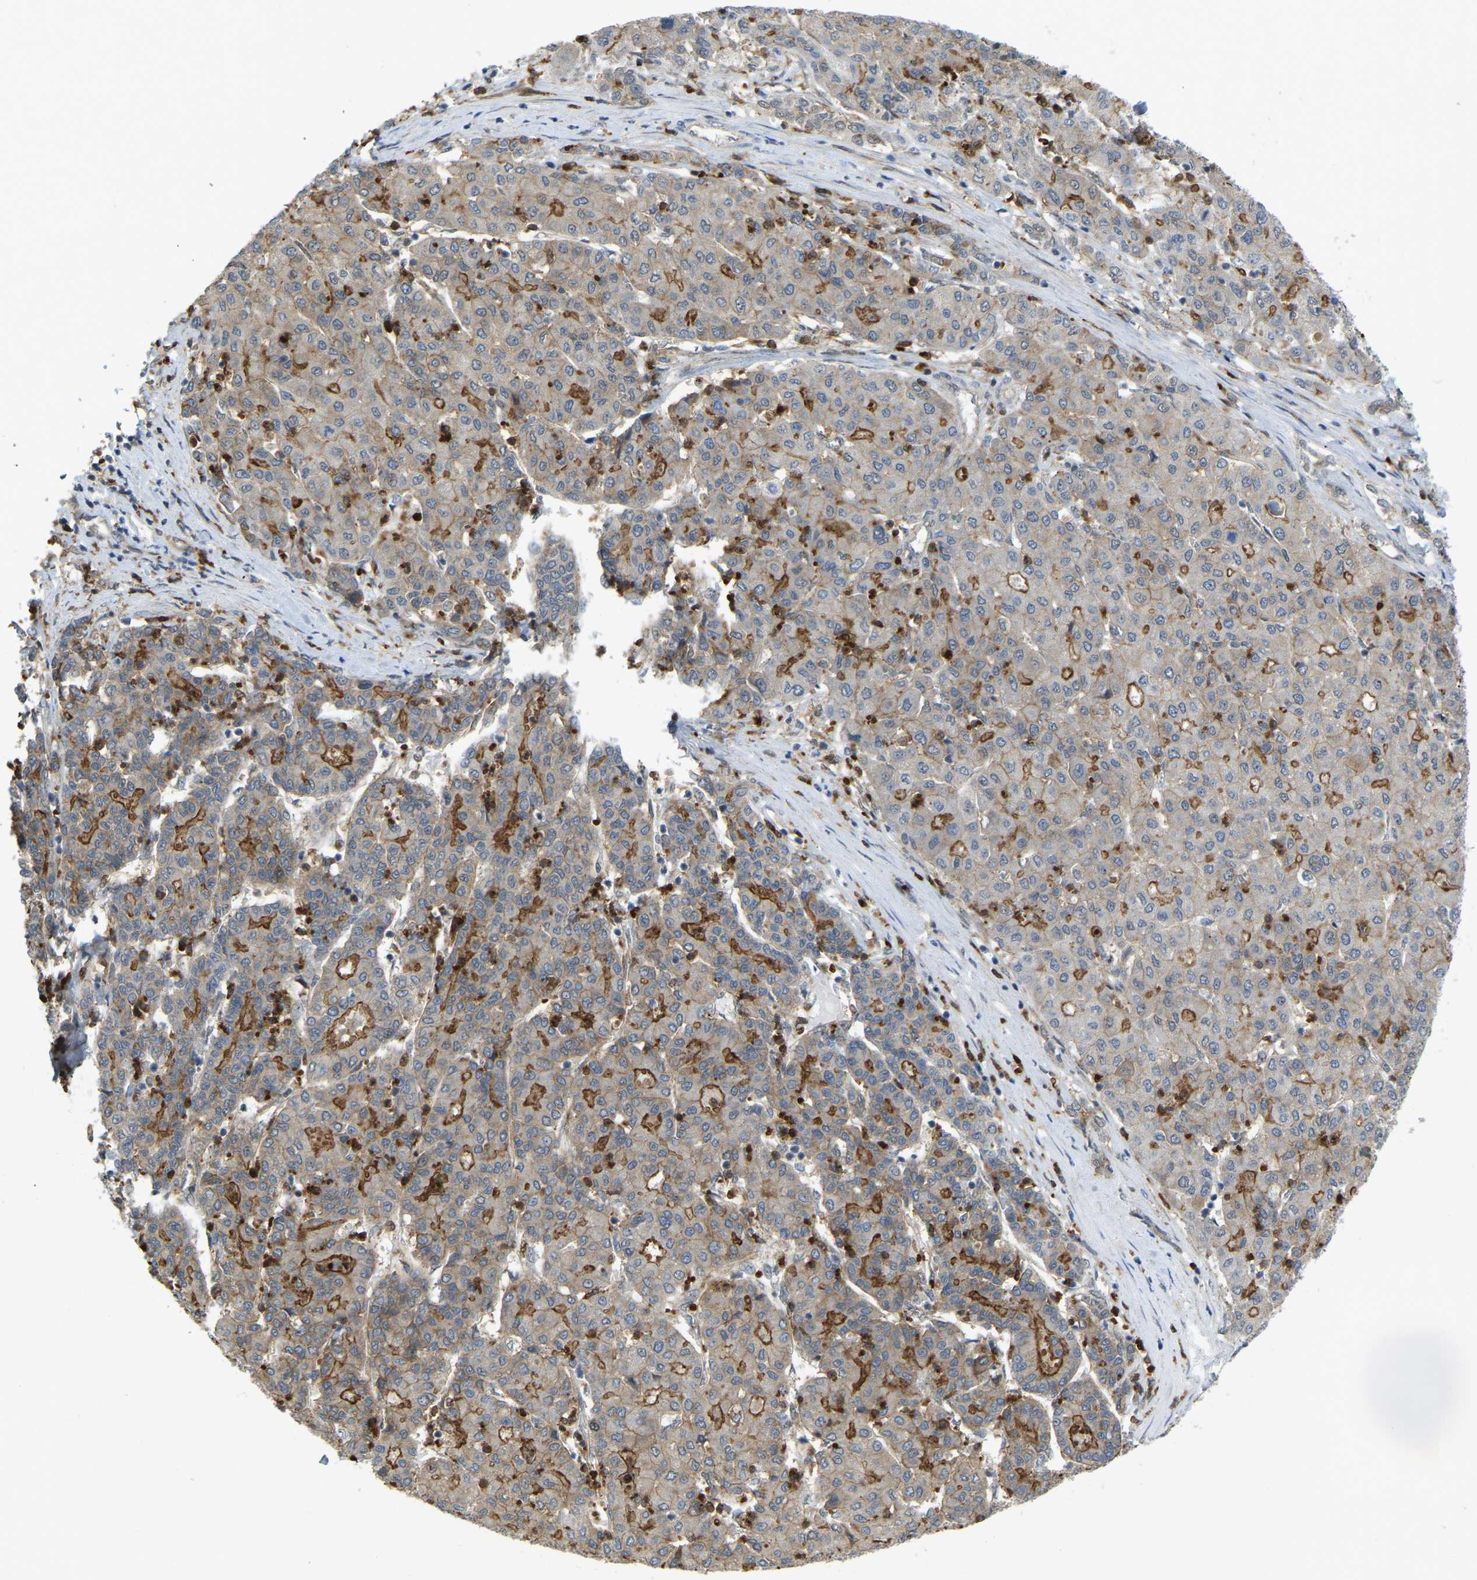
{"staining": {"intensity": "moderate", "quantity": "25%-75%", "location": "cytoplasmic/membranous"}, "tissue": "liver cancer", "cell_type": "Tumor cells", "image_type": "cancer", "snomed": [{"axis": "morphology", "description": "Carcinoma, Hepatocellular, NOS"}, {"axis": "topography", "description": "Liver"}], "caption": "A high-resolution photomicrograph shows immunohistochemistry (IHC) staining of liver cancer (hepatocellular carcinoma), which exhibits moderate cytoplasmic/membranous positivity in approximately 25%-75% of tumor cells. Immunohistochemistry stains the protein of interest in brown and the nuclei are stained blue.", "gene": "SERPINB5", "patient": {"sex": "male", "age": 65}}